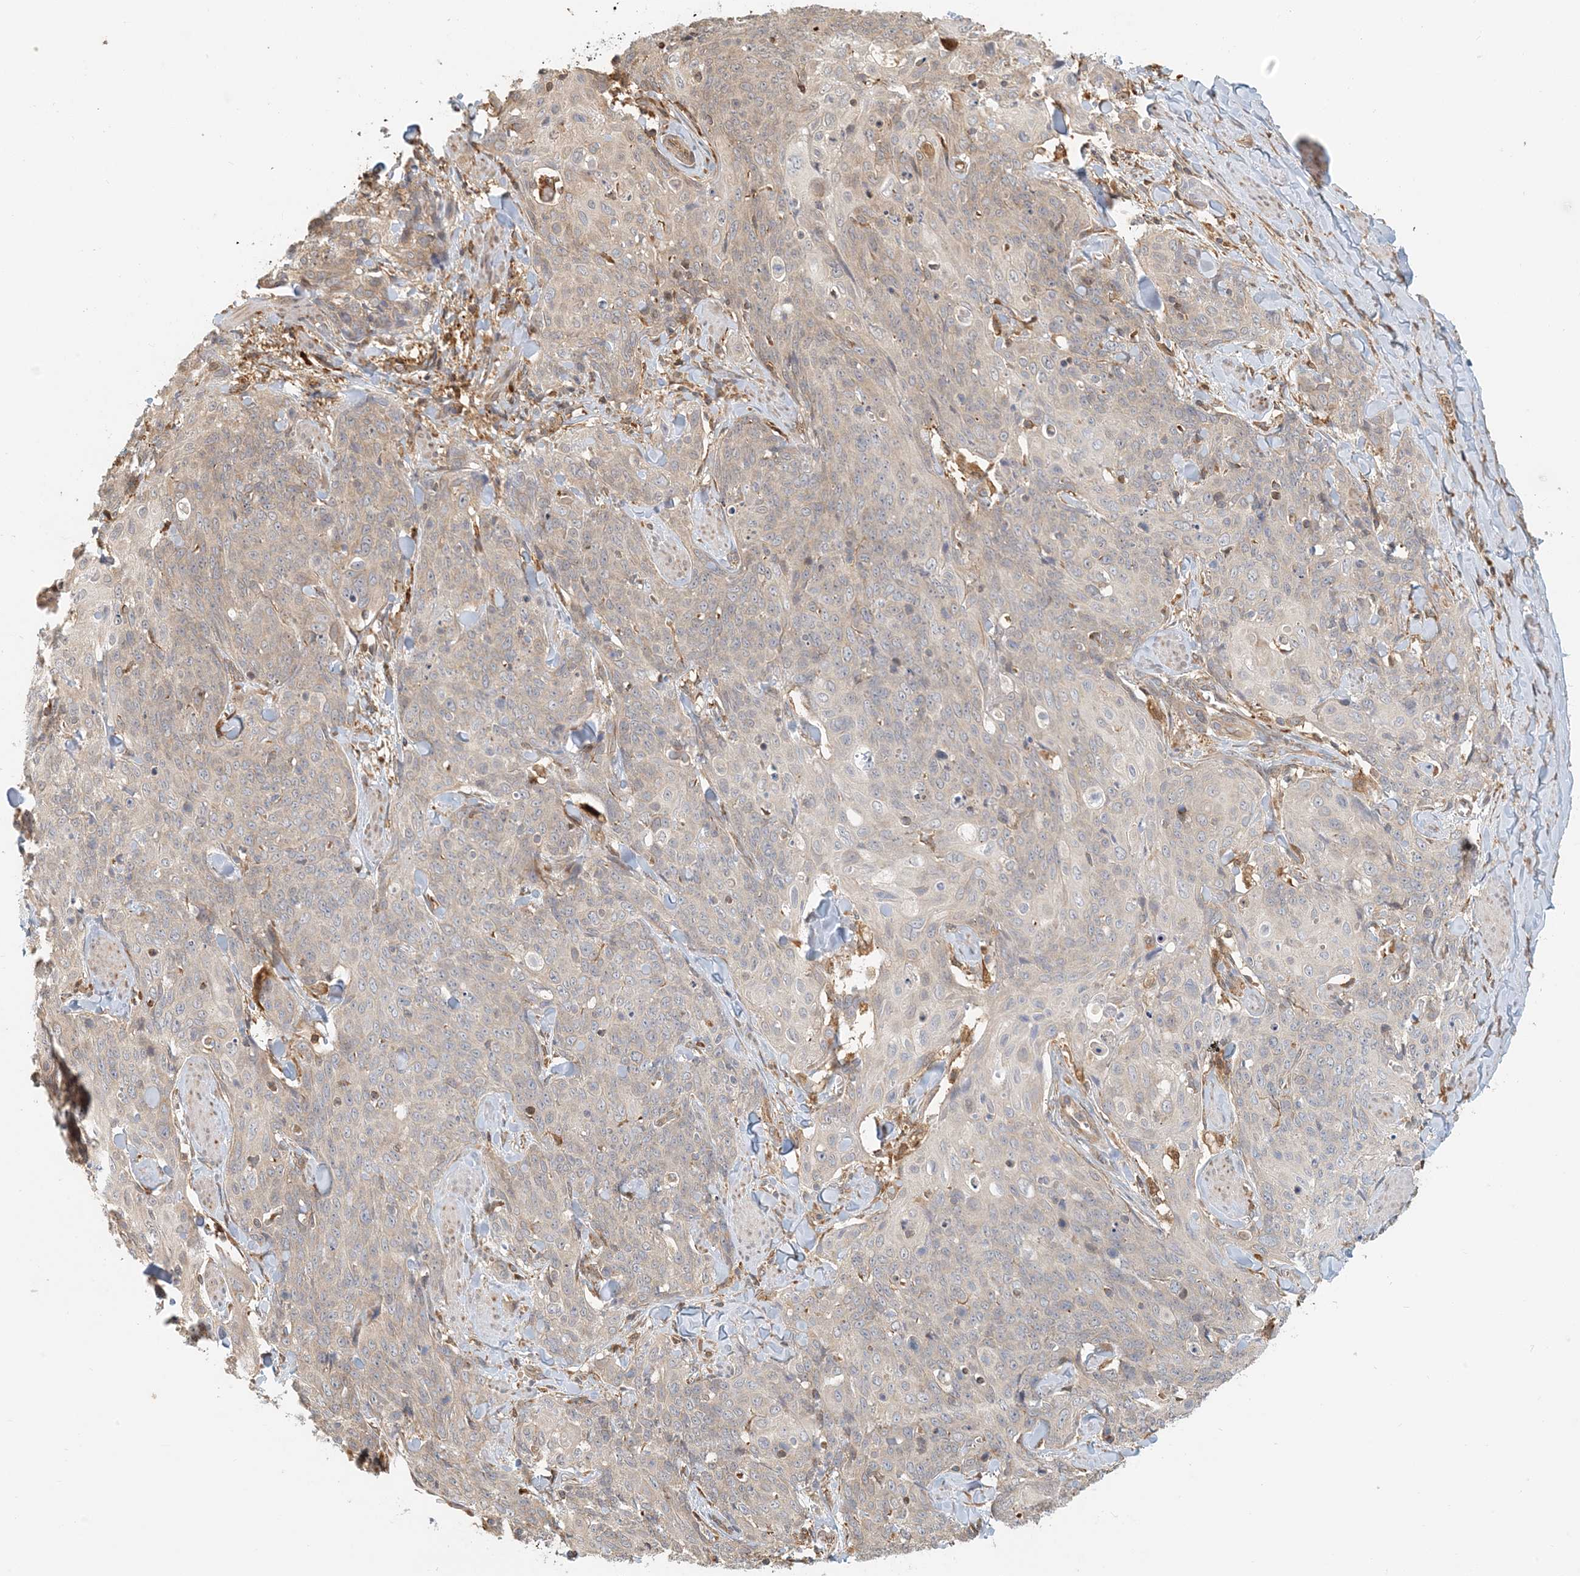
{"staining": {"intensity": "weak", "quantity": "<25%", "location": "cytoplasmic/membranous"}, "tissue": "skin cancer", "cell_type": "Tumor cells", "image_type": "cancer", "snomed": [{"axis": "morphology", "description": "Squamous cell carcinoma, NOS"}, {"axis": "topography", "description": "Skin"}, {"axis": "topography", "description": "Vulva"}], "caption": "Squamous cell carcinoma (skin) was stained to show a protein in brown. There is no significant staining in tumor cells. (Immunohistochemistry, brightfield microscopy, high magnification).", "gene": "HNMT", "patient": {"sex": "female", "age": 85}}